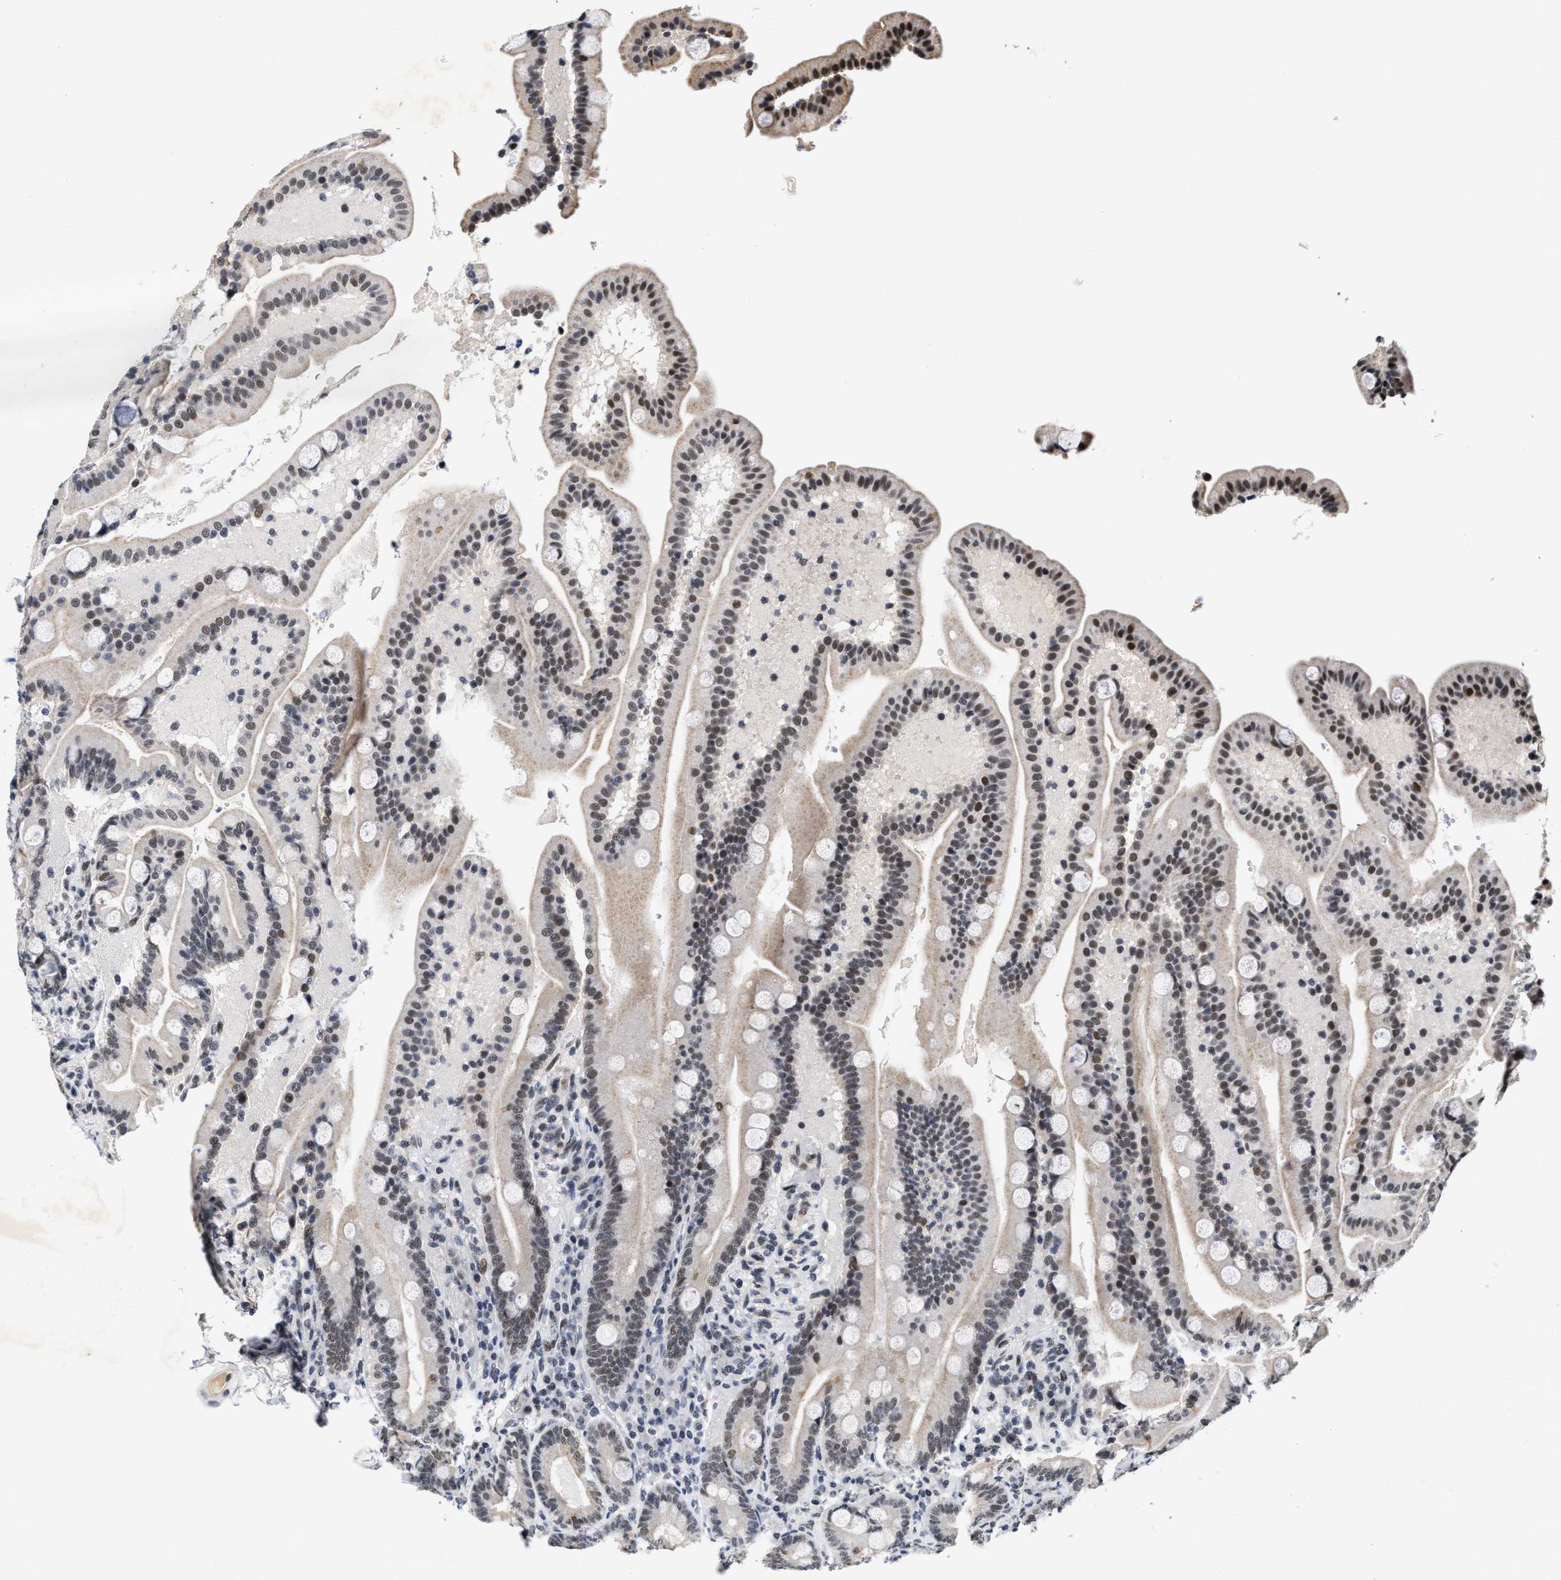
{"staining": {"intensity": "strong", "quantity": ">75%", "location": "nuclear"}, "tissue": "duodenum", "cell_type": "Glandular cells", "image_type": "normal", "snomed": [{"axis": "morphology", "description": "Normal tissue, NOS"}, {"axis": "topography", "description": "Duodenum"}], "caption": "Protein staining displays strong nuclear positivity in approximately >75% of glandular cells in benign duodenum.", "gene": "INIP", "patient": {"sex": "male", "age": 54}}